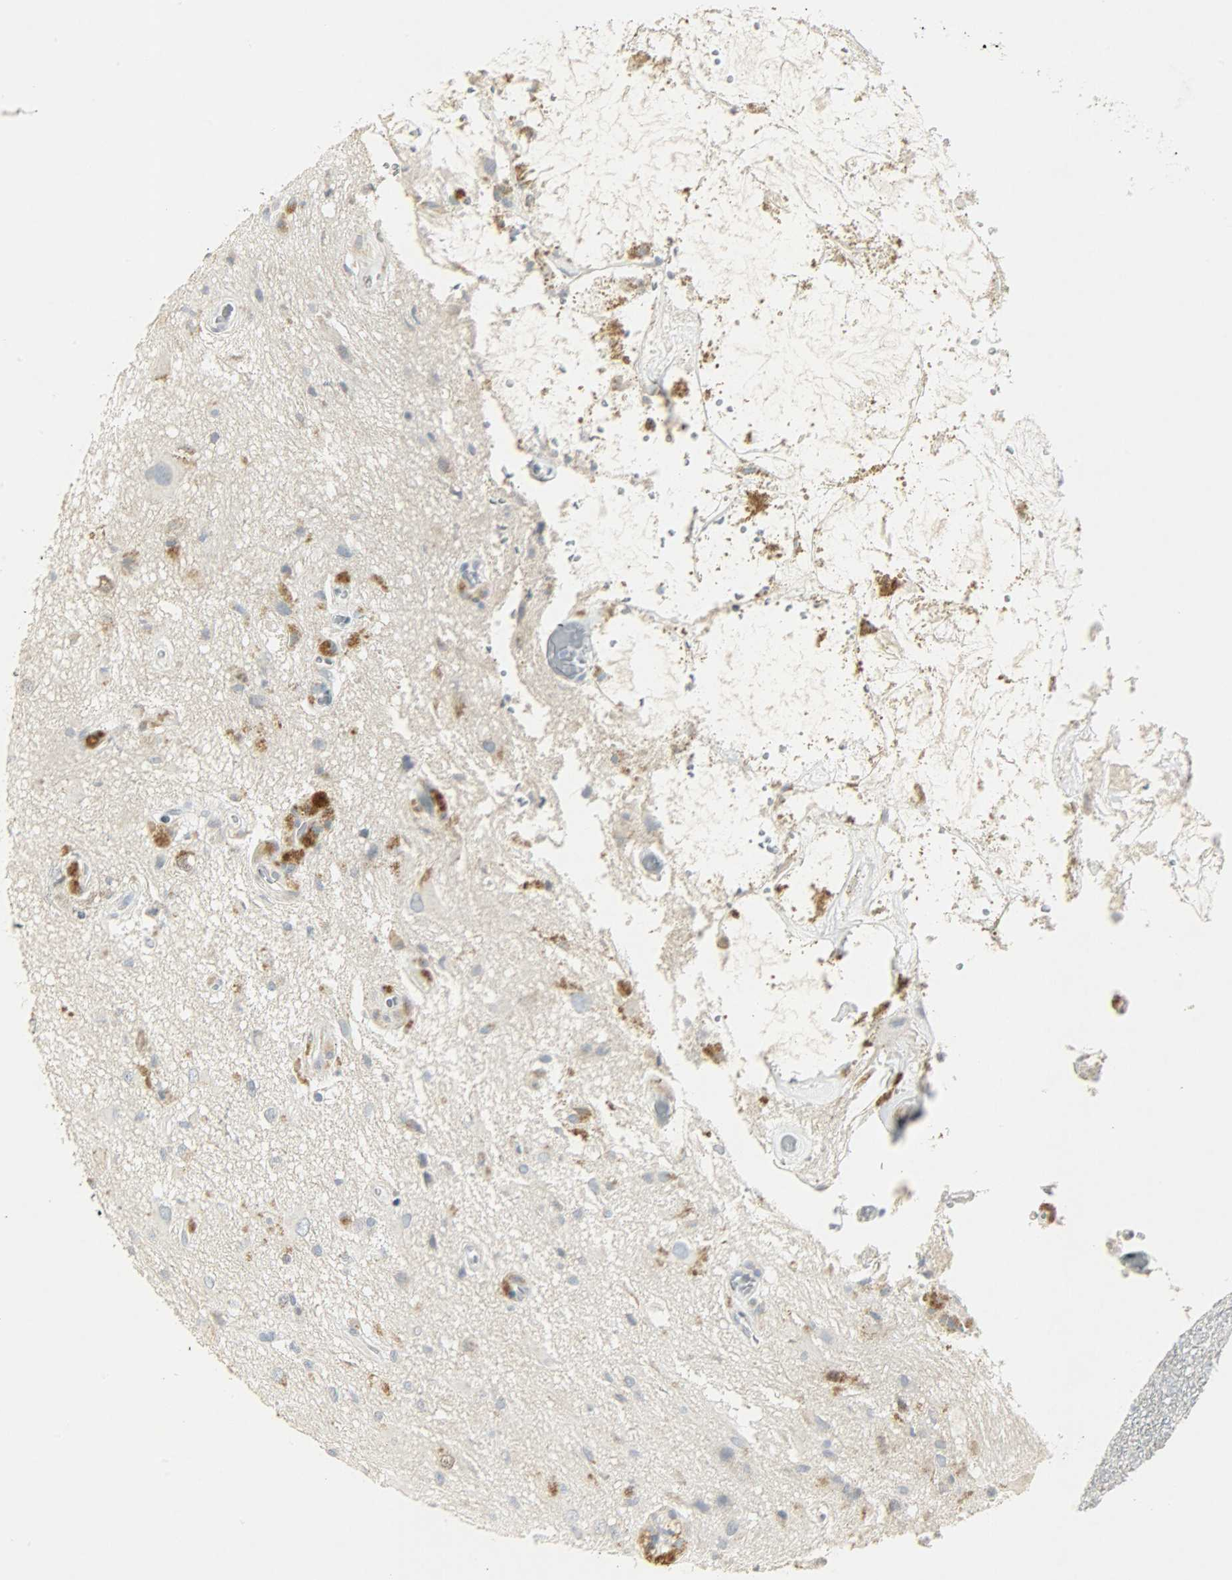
{"staining": {"intensity": "moderate", "quantity": "<25%", "location": "cytoplasmic/membranous"}, "tissue": "glioma", "cell_type": "Tumor cells", "image_type": "cancer", "snomed": [{"axis": "morphology", "description": "Glioma, malignant, High grade"}, {"axis": "topography", "description": "Brain"}], "caption": "An image of human glioma stained for a protein exhibits moderate cytoplasmic/membranous brown staining in tumor cells.", "gene": "CAMK4", "patient": {"sex": "male", "age": 47}}